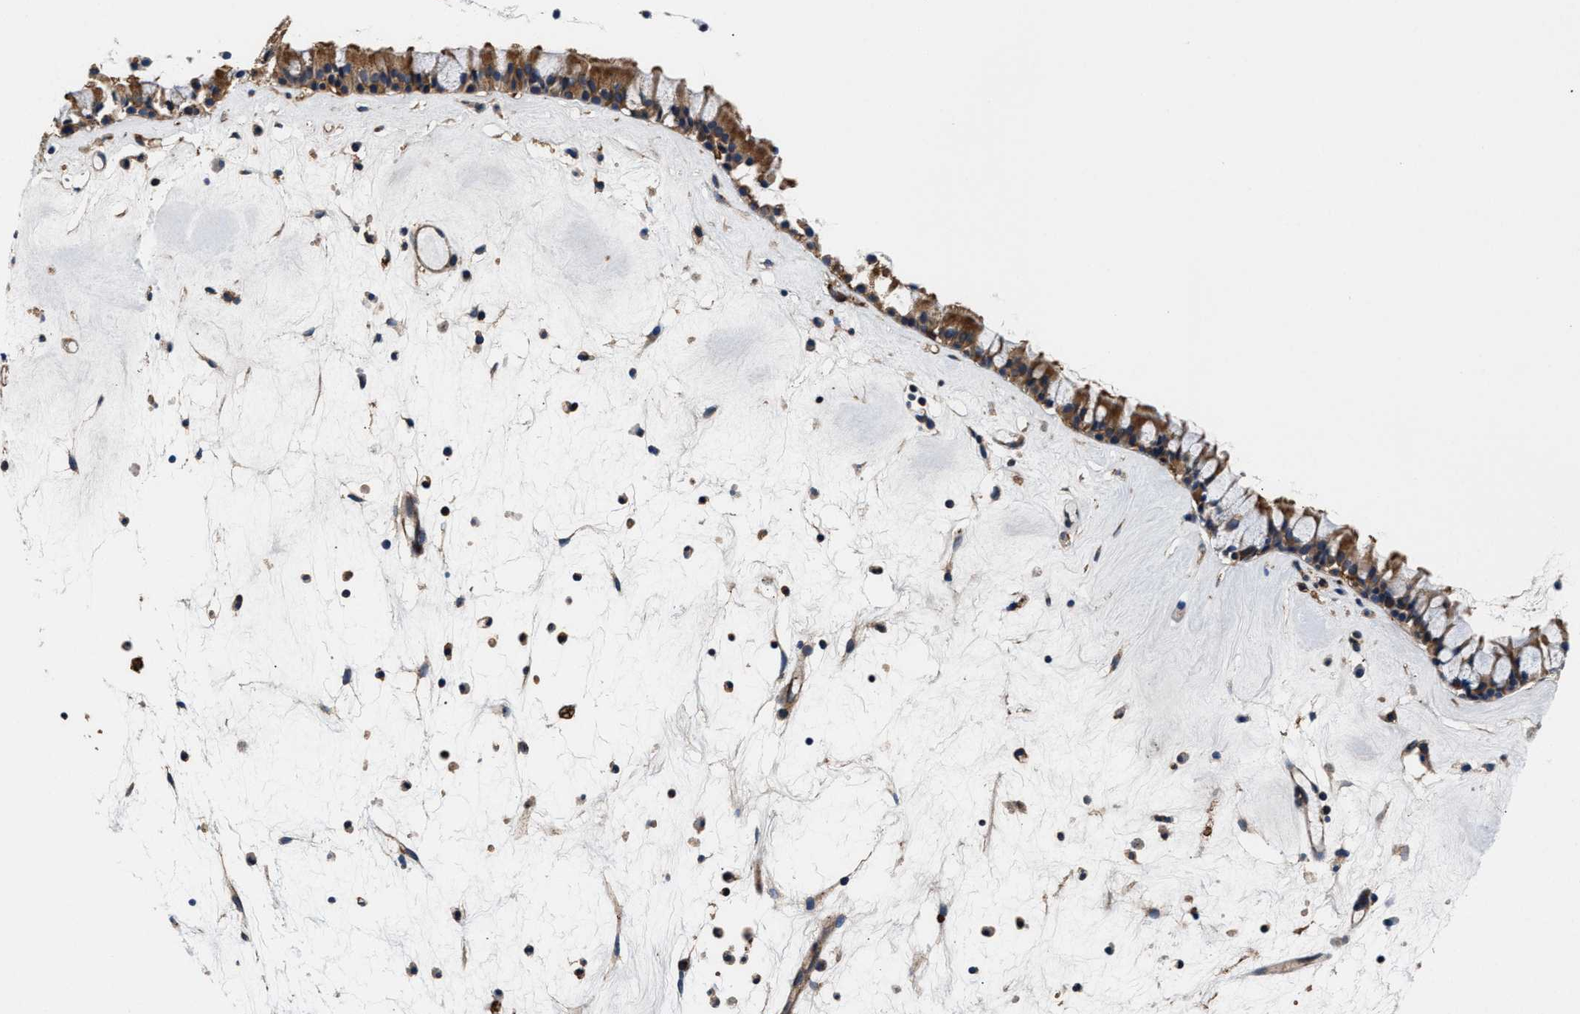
{"staining": {"intensity": "moderate", "quantity": ">75%", "location": "cytoplasmic/membranous"}, "tissue": "nasopharynx", "cell_type": "Respiratory epithelial cells", "image_type": "normal", "snomed": [{"axis": "morphology", "description": "Normal tissue, NOS"}, {"axis": "topography", "description": "Nasopharynx"}], "caption": "Immunohistochemistry (IHC) photomicrograph of benign nasopharynx stained for a protein (brown), which demonstrates medium levels of moderate cytoplasmic/membranous expression in approximately >75% of respiratory epithelial cells.", "gene": "PPP1R9B", "patient": {"sex": "female", "age": 42}}